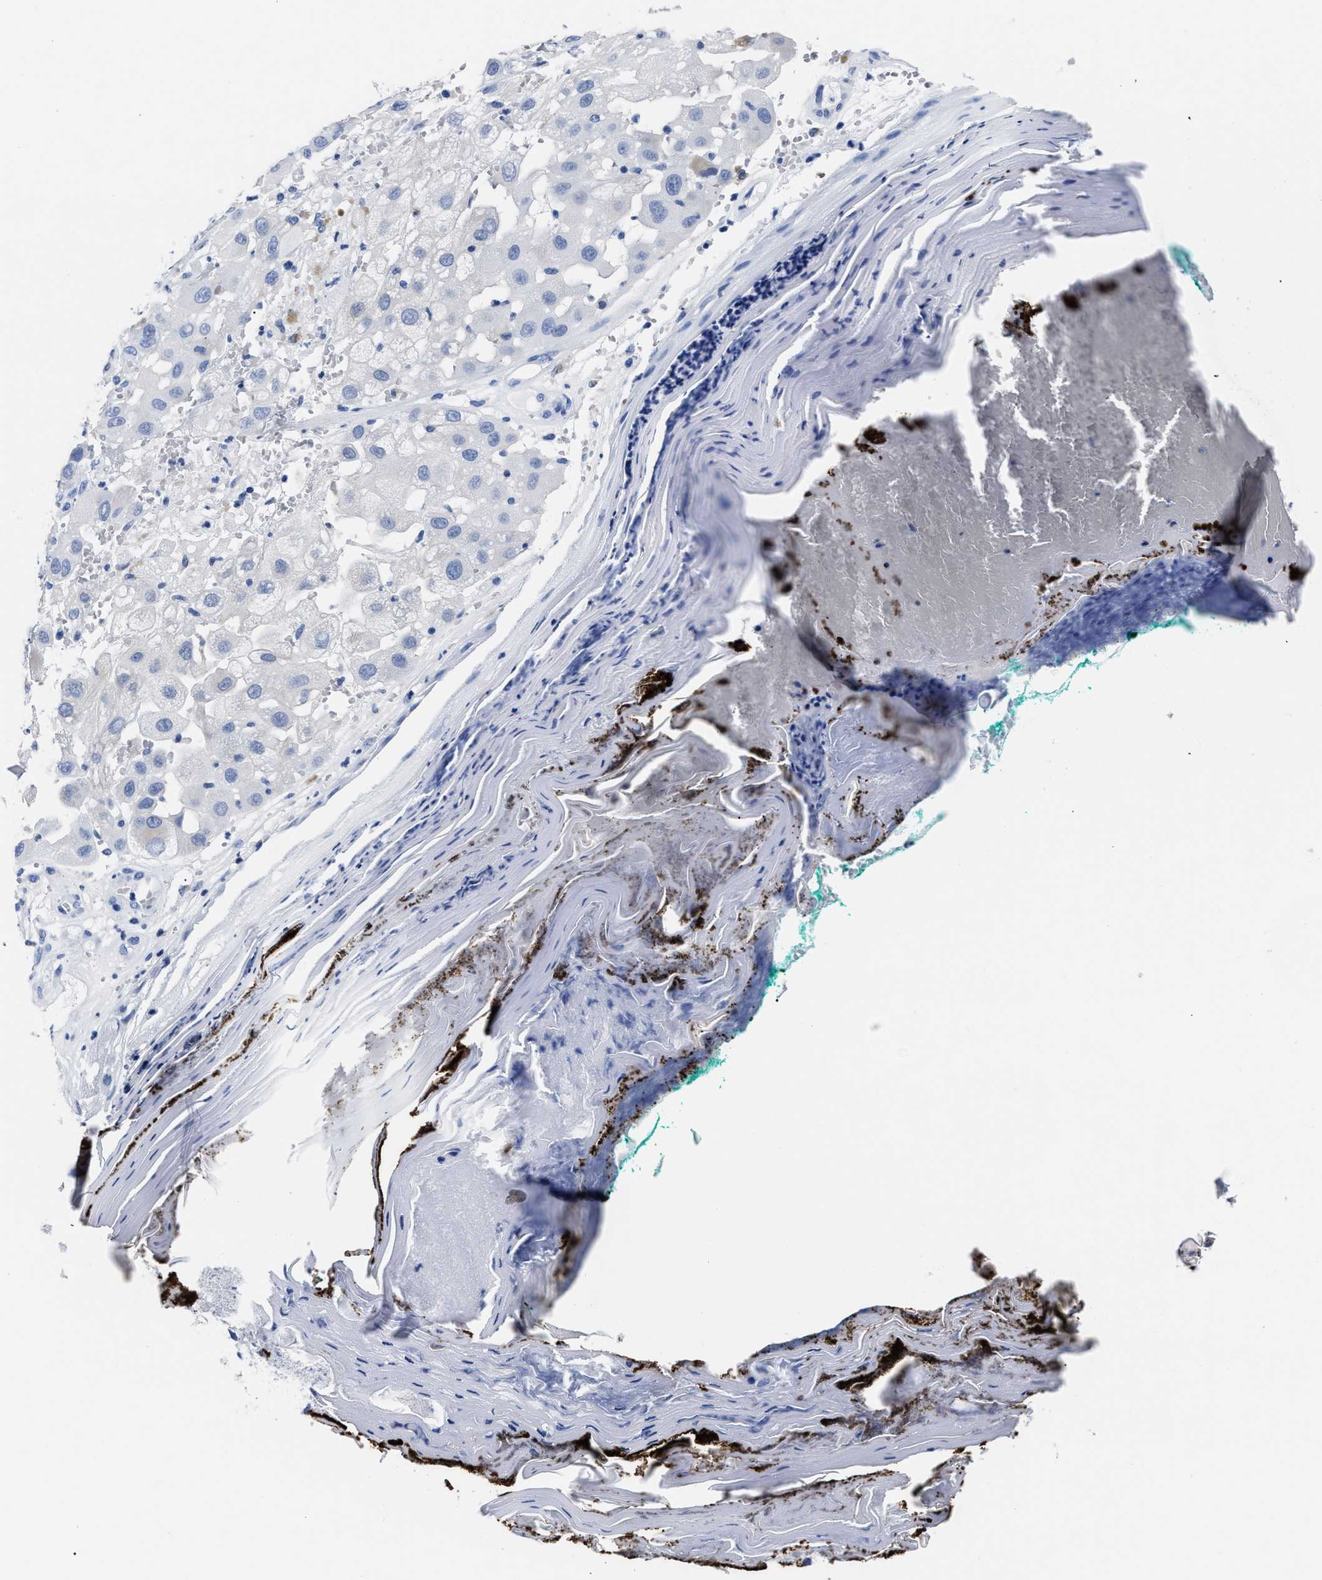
{"staining": {"intensity": "negative", "quantity": "none", "location": "none"}, "tissue": "melanoma", "cell_type": "Tumor cells", "image_type": "cancer", "snomed": [{"axis": "morphology", "description": "Malignant melanoma, NOS"}, {"axis": "topography", "description": "Skin"}], "caption": "This is an IHC micrograph of malignant melanoma. There is no positivity in tumor cells.", "gene": "ALPG", "patient": {"sex": "female", "age": 81}}